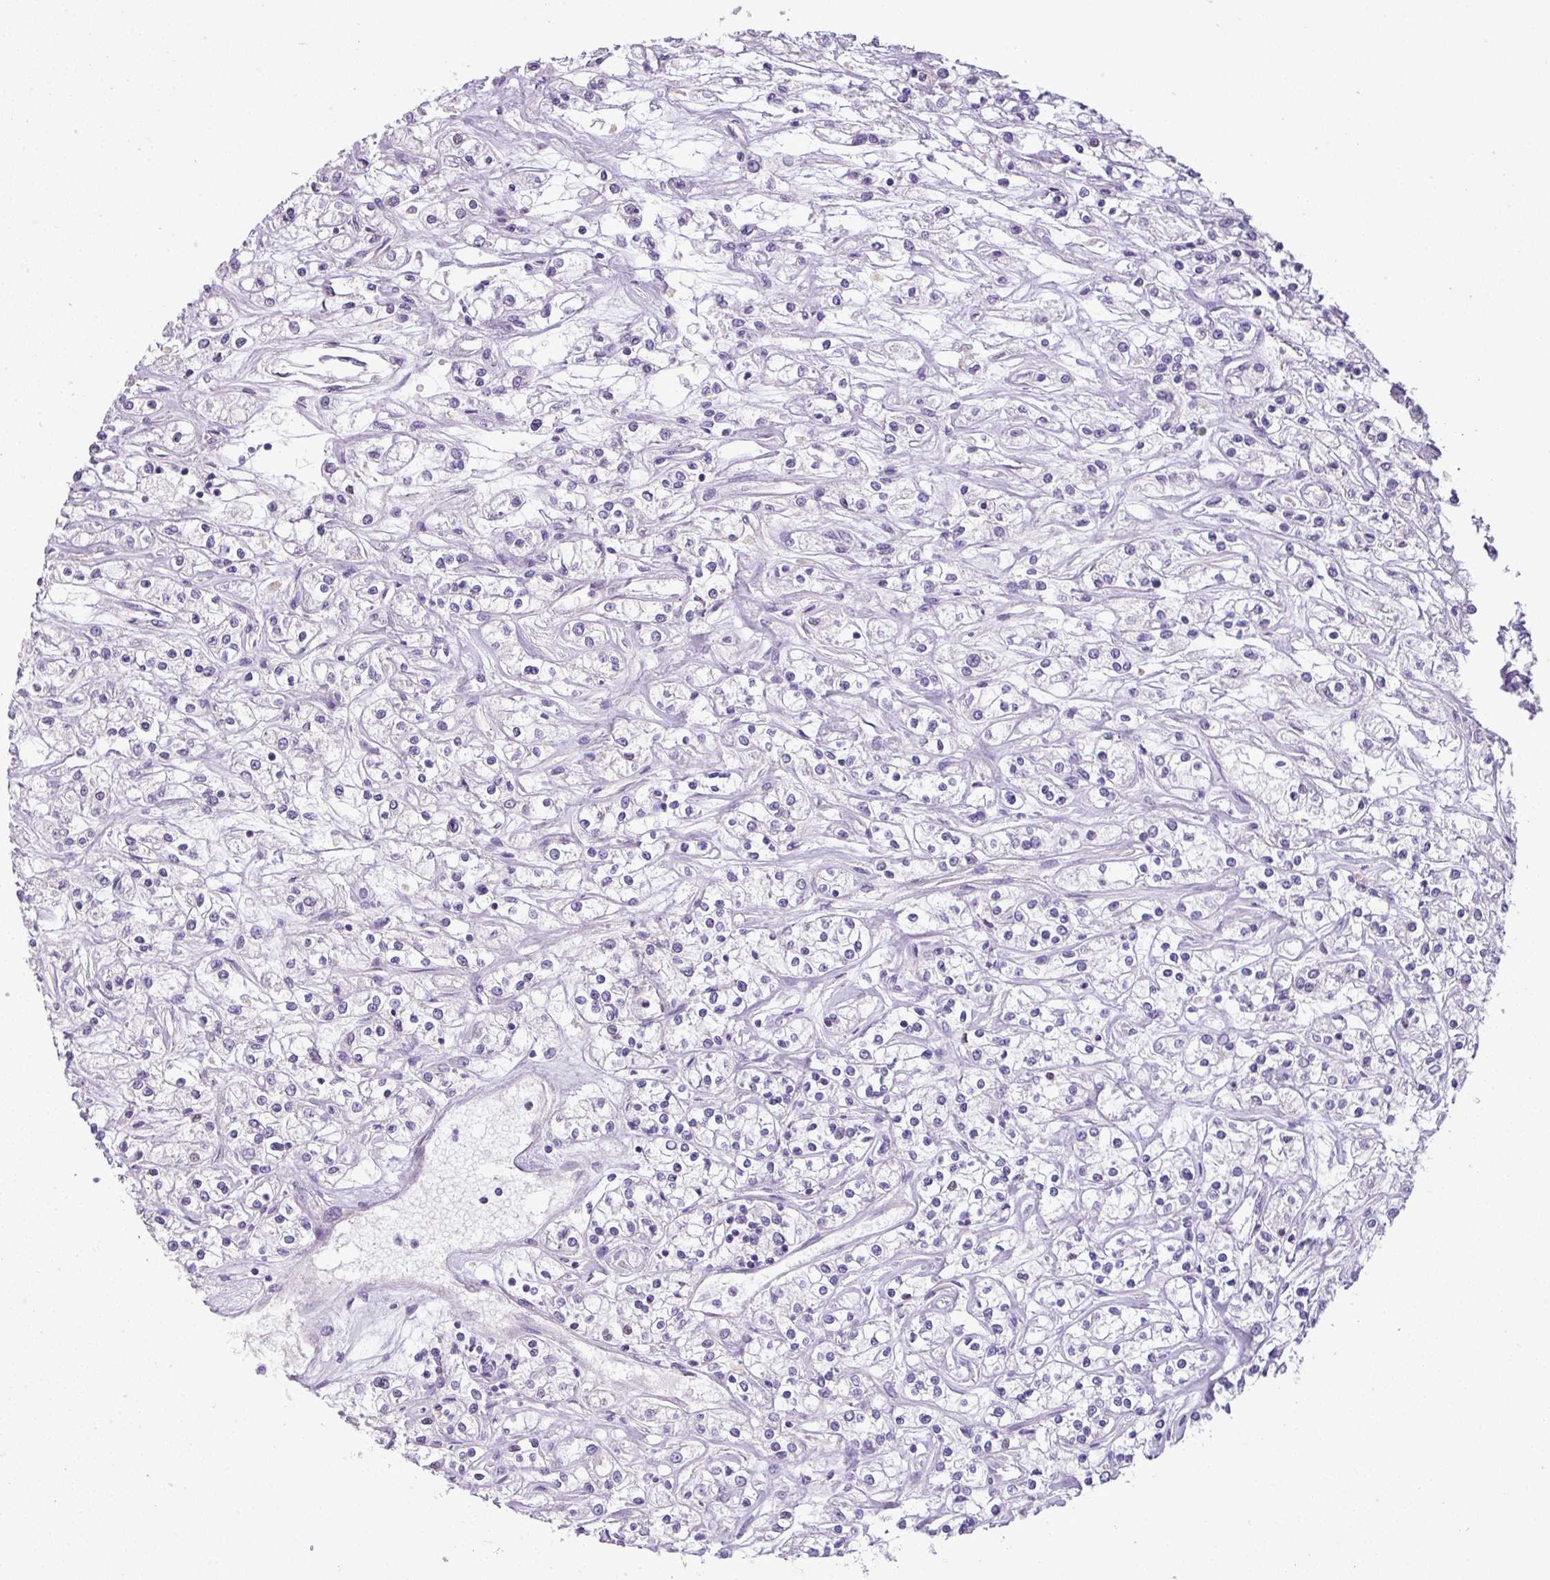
{"staining": {"intensity": "negative", "quantity": "none", "location": "none"}, "tissue": "renal cancer", "cell_type": "Tumor cells", "image_type": "cancer", "snomed": [{"axis": "morphology", "description": "Adenocarcinoma, NOS"}, {"axis": "topography", "description": "Kidney"}], "caption": "This is a photomicrograph of immunohistochemistry (IHC) staining of renal adenocarcinoma, which shows no expression in tumor cells.", "gene": "ENSG00000273748", "patient": {"sex": "female", "age": 59}}